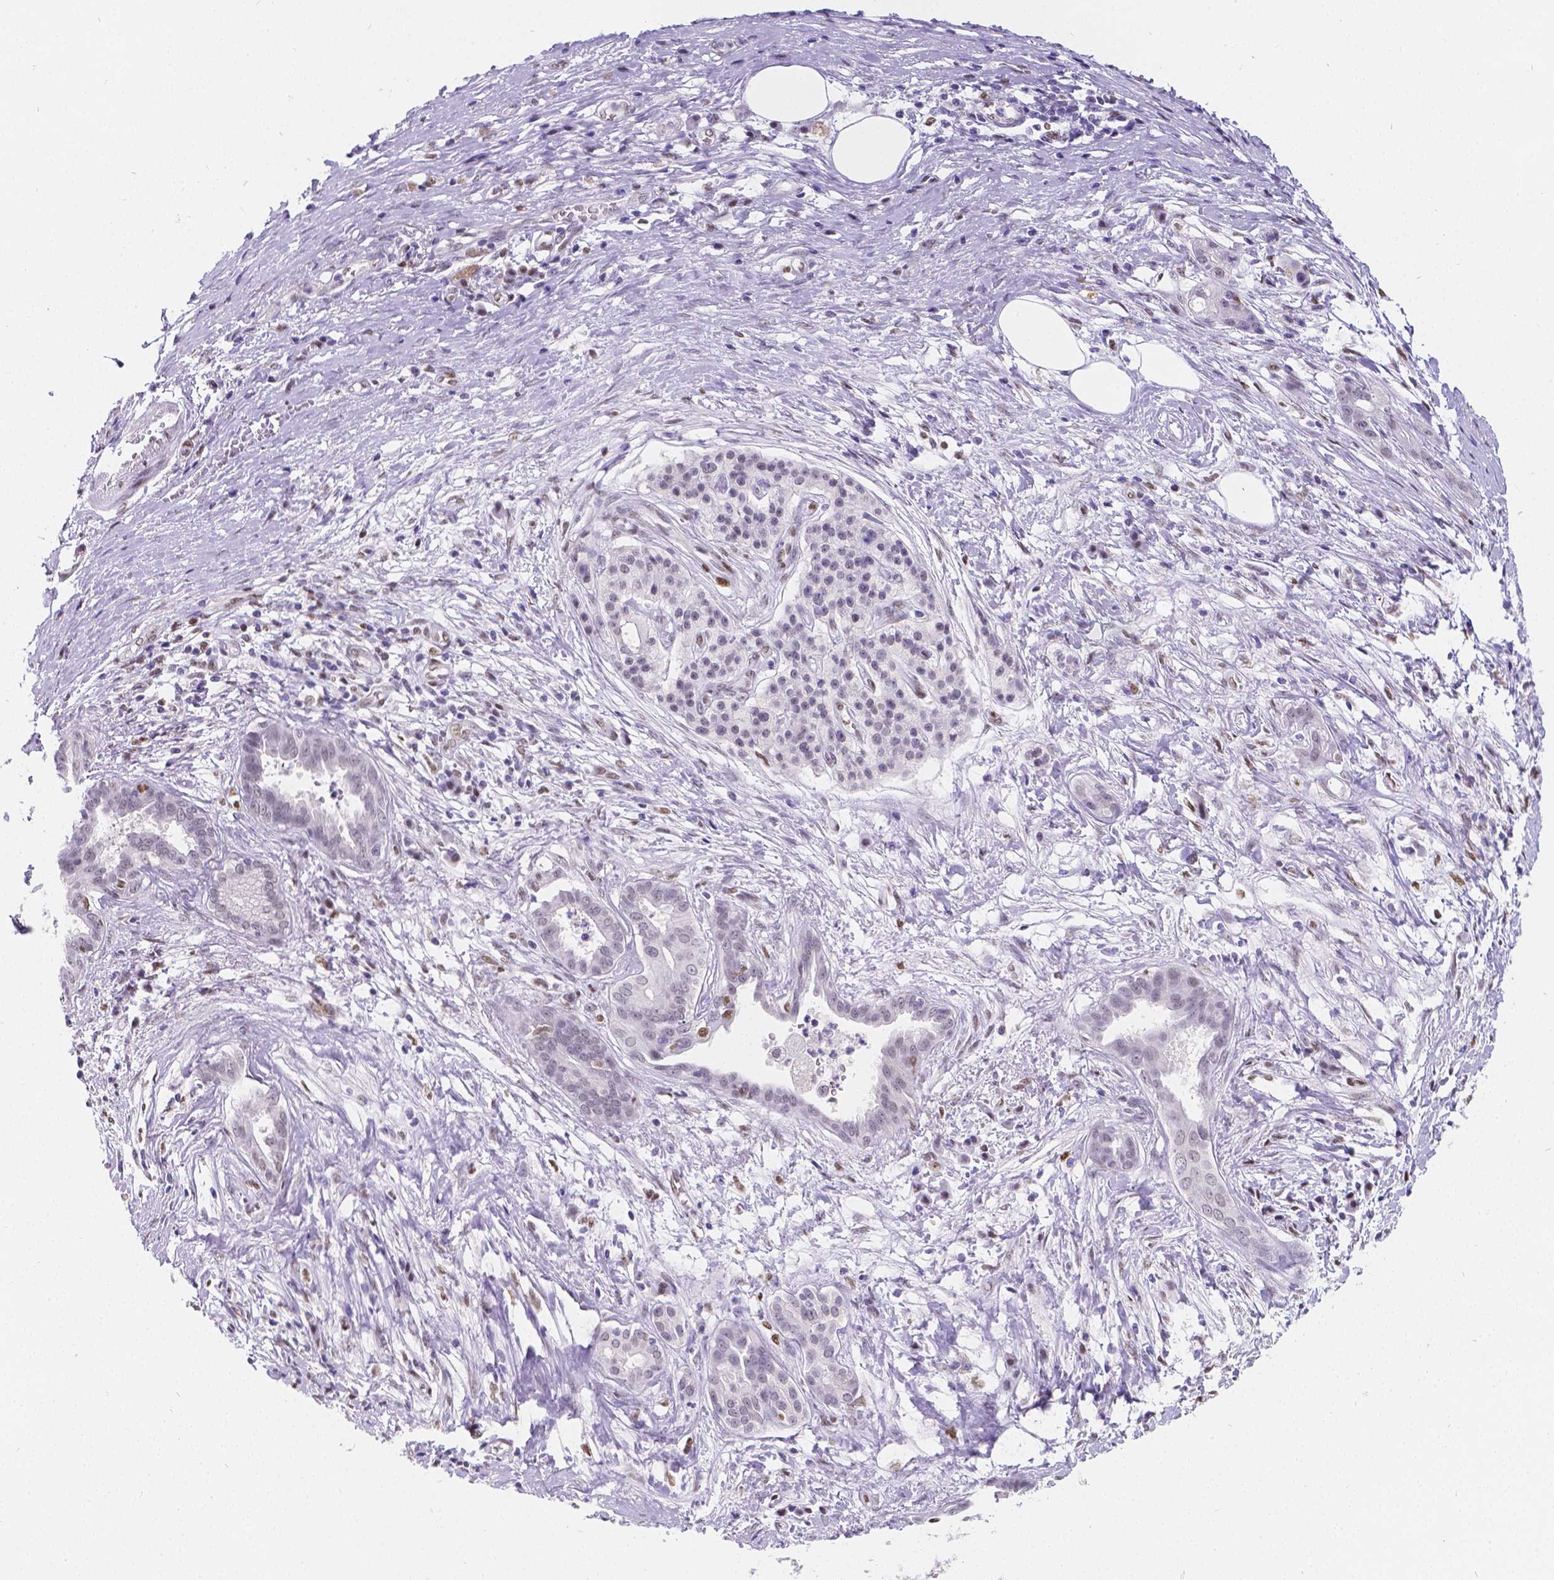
{"staining": {"intensity": "negative", "quantity": "none", "location": "none"}, "tissue": "pancreatic cancer", "cell_type": "Tumor cells", "image_type": "cancer", "snomed": [{"axis": "morphology", "description": "Adenocarcinoma, NOS"}, {"axis": "topography", "description": "Pancreas"}], "caption": "A histopathology image of human pancreatic cancer is negative for staining in tumor cells.", "gene": "MEF2C", "patient": {"sex": "male", "age": 63}}